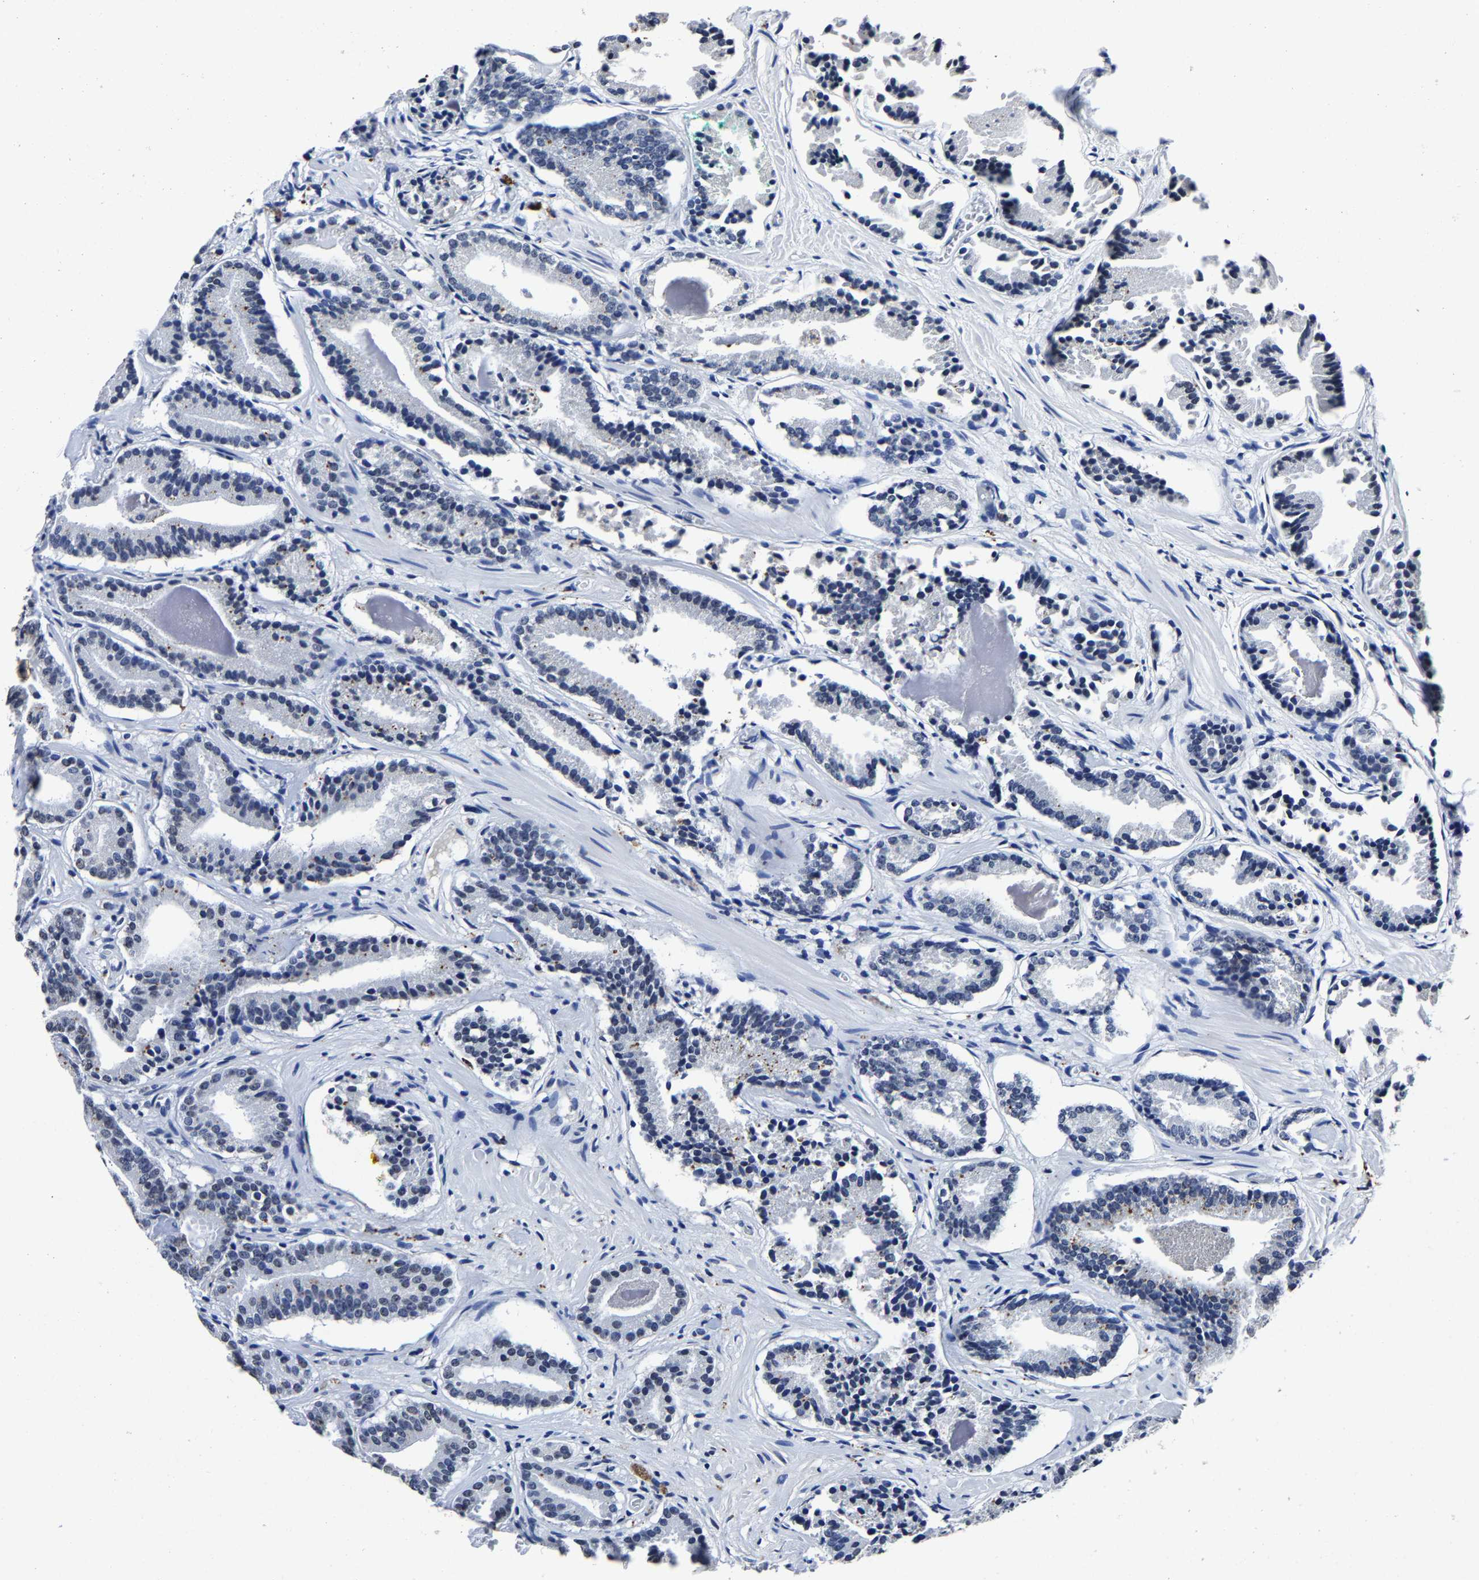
{"staining": {"intensity": "negative", "quantity": "none", "location": "none"}, "tissue": "prostate cancer", "cell_type": "Tumor cells", "image_type": "cancer", "snomed": [{"axis": "morphology", "description": "Adenocarcinoma, Low grade"}, {"axis": "topography", "description": "Prostate"}], "caption": "Protein analysis of prostate cancer (low-grade adenocarcinoma) reveals no significant staining in tumor cells. (Stains: DAB IHC with hematoxylin counter stain, Microscopy: brightfield microscopy at high magnification).", "gene": "RBM45", "patient": {"sex": "male", "age": 51}}